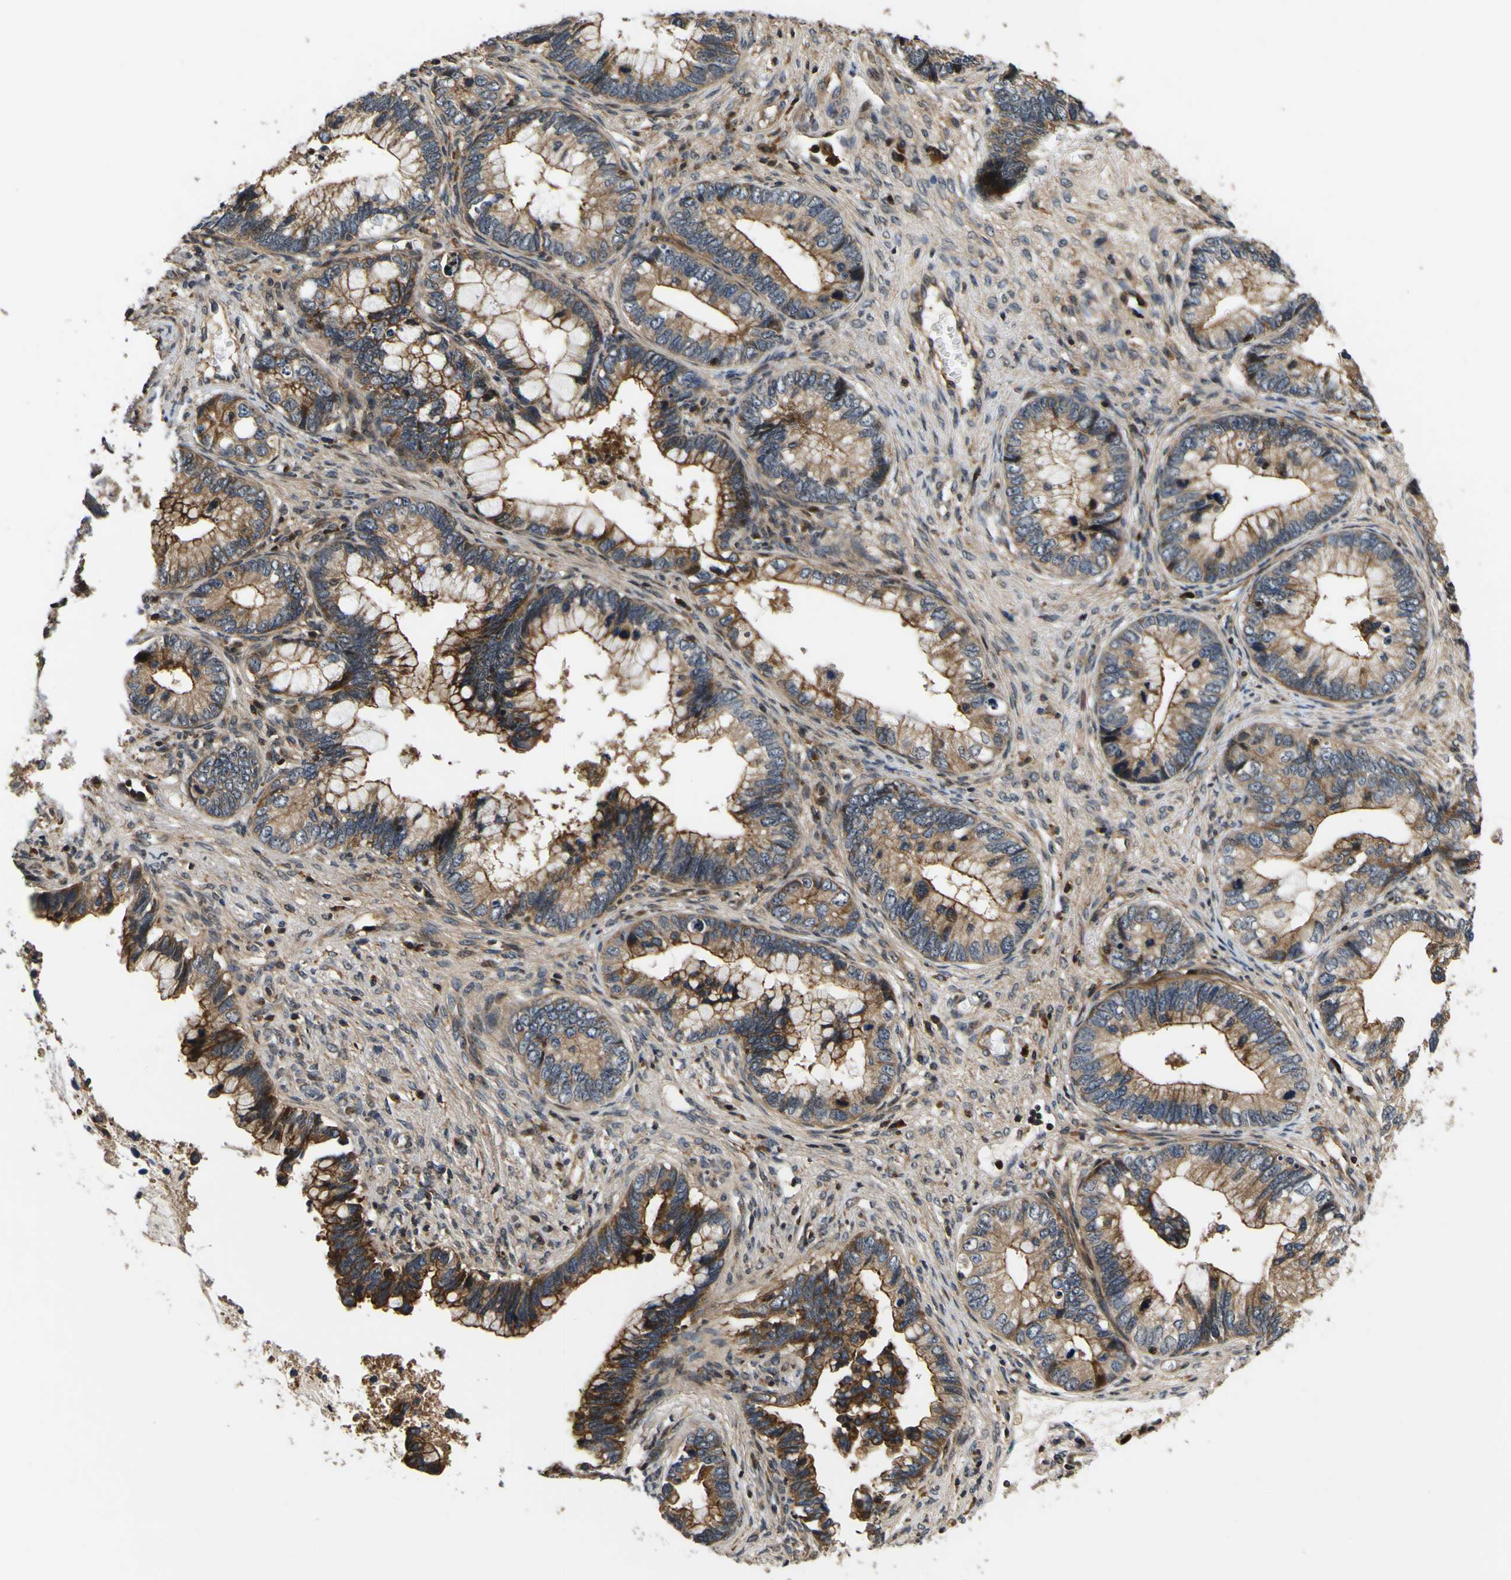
{"staining": {"intensity": "moderate", "quantity": ">75%", "location": "cytoplasmic/membranous"}, "tissue": "cervical cancer", "cell_type": "Tumor cells", "image_type": "cancer", "snomed": [{"axis": "morphology", "description": "Adenocarcinoma, NOS"}, {"axis": "topography", "description": "Cervix"}], "caption": "This image displays immunohistochemistry staining of human cervical adenocarcinoma, with medium moderate cytoplasmic/membranous staining in approximately >75% of tumor cells.", "gene": "LRP4", "patient": {"sex": "female", "age": 44}}